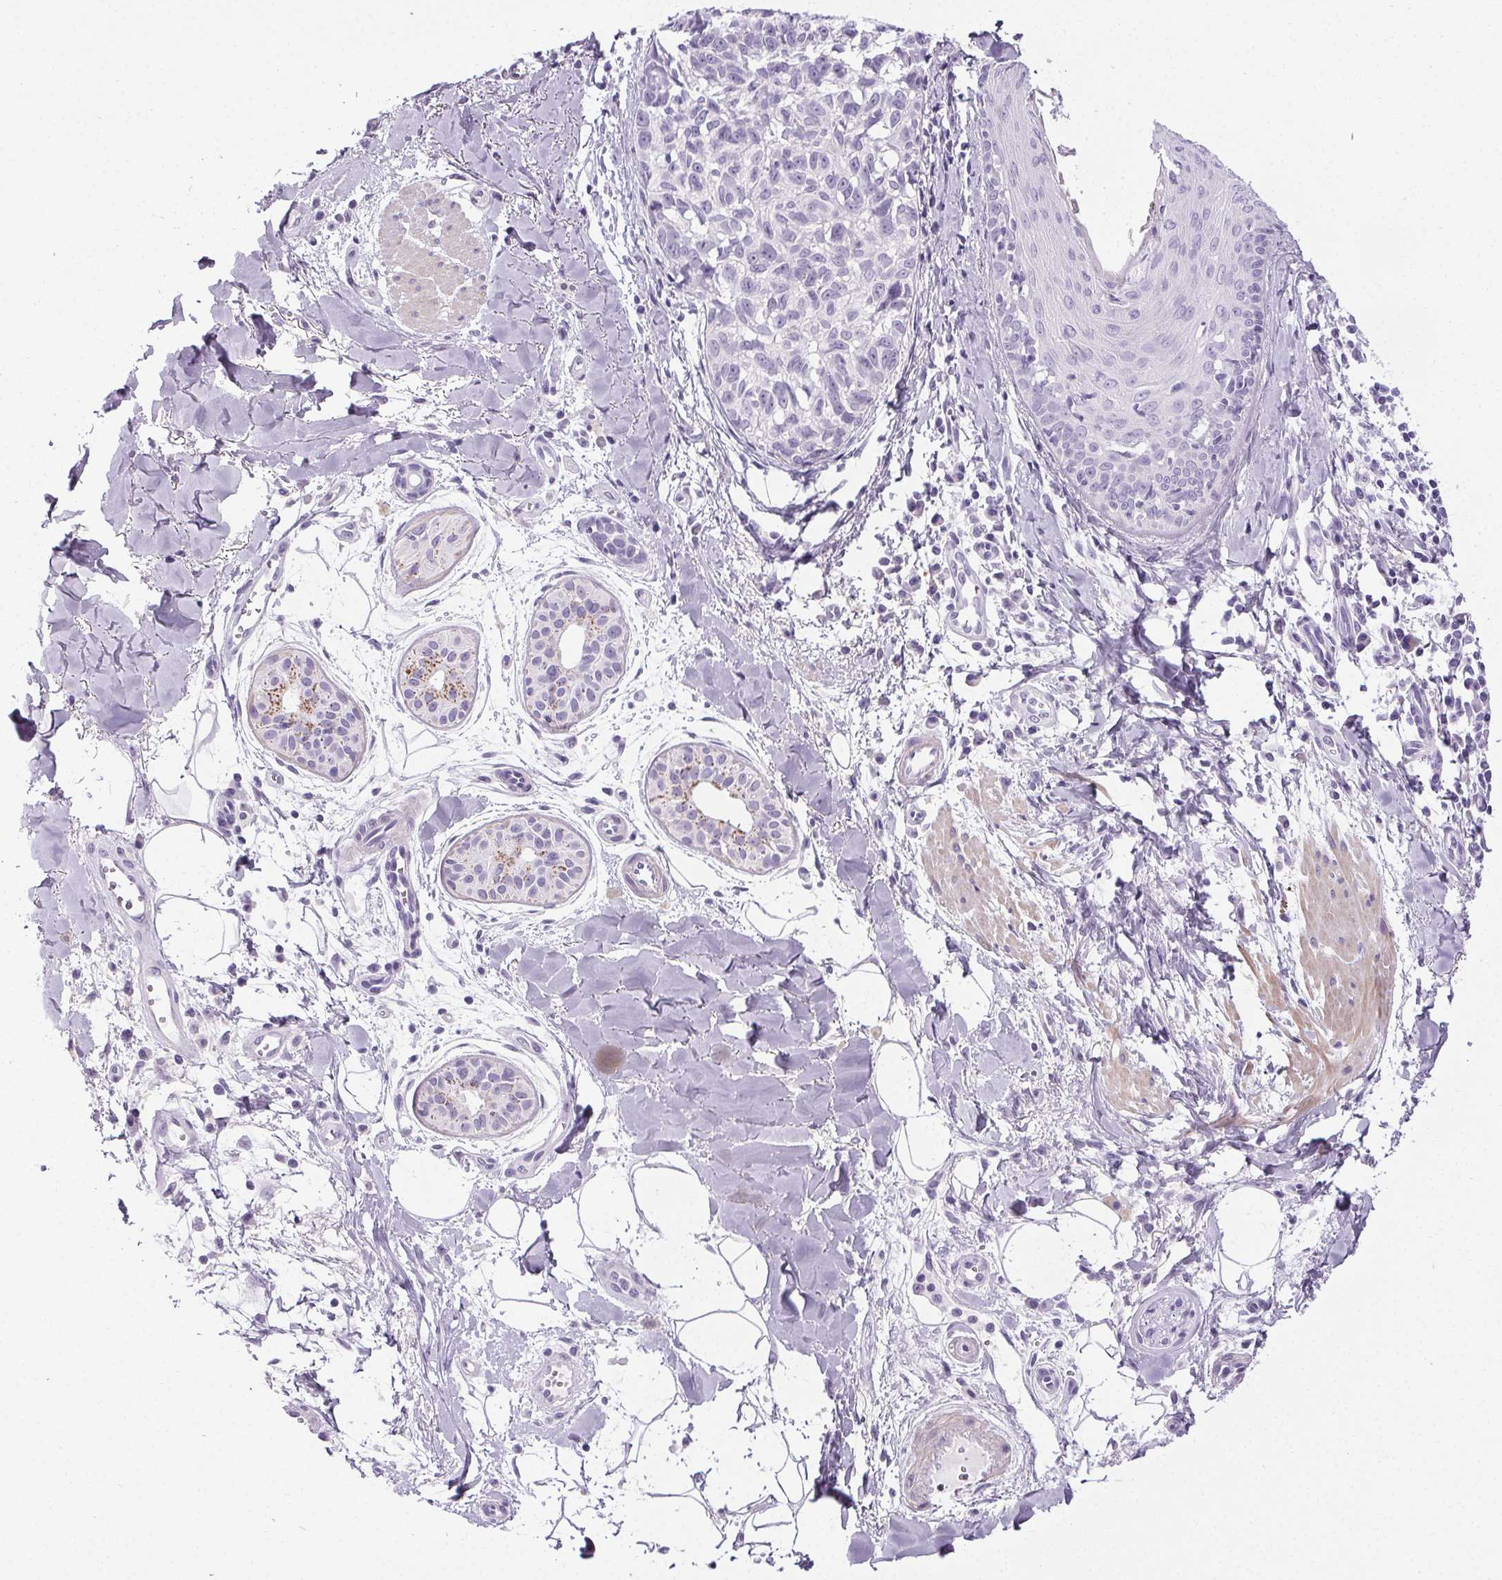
{"staining": {"intensity": "negative", "quantity": "none", "location": "none"}, "tissue": "melanoma", "cell_type": "Tumor cells", "image_type": "cancer", "snomed": [{"axis": "morphology", "description": "Malignant melanoma, NOS"}, {"axis": "topography", "description": "Skin"}], "caption": "DAB immunohistochemical staining of melanoma shows no significant staining in tumor cells.", "gene": "ELAVL2", "patient": {"sex": "male", "age": 48}}